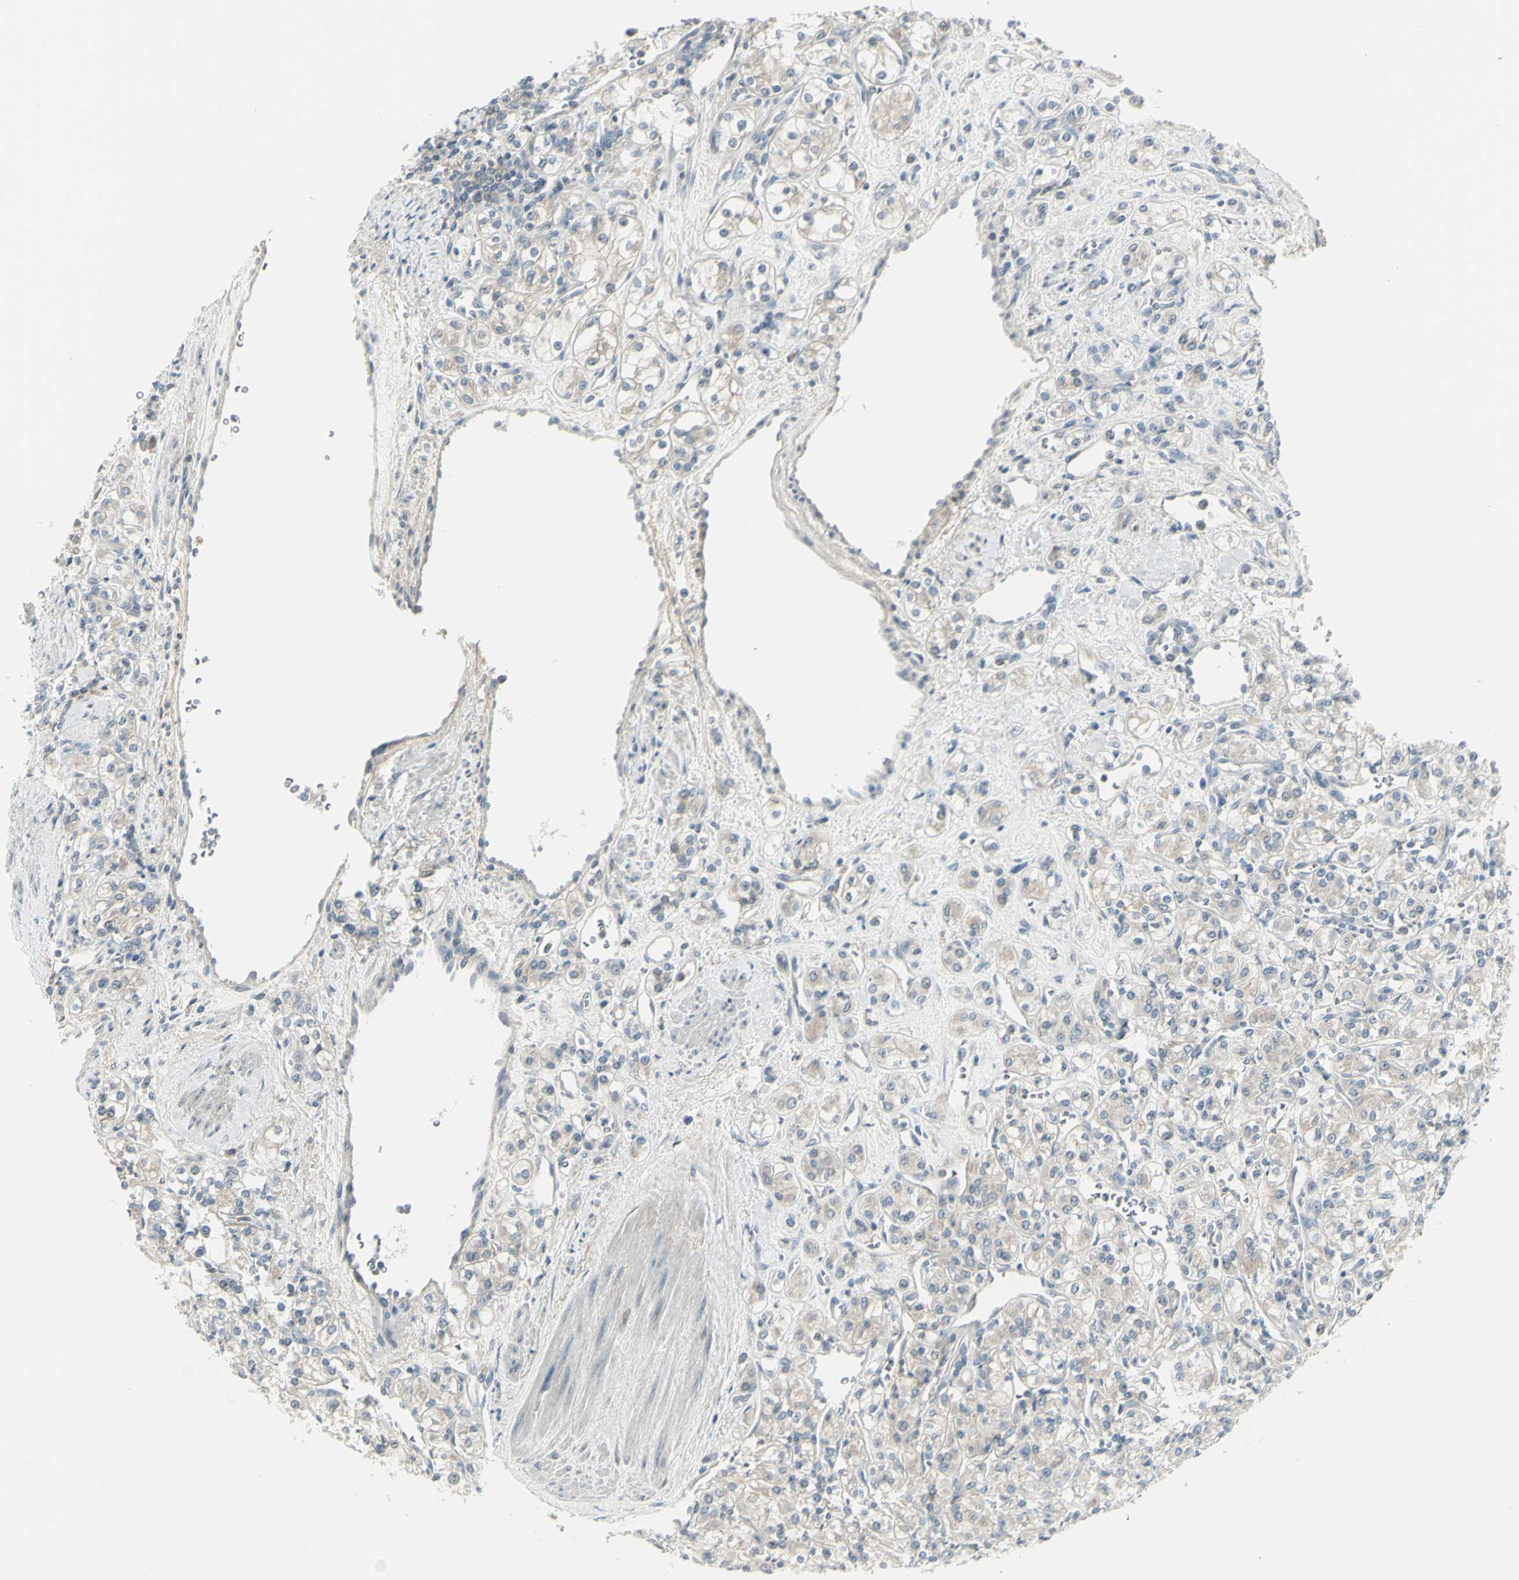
{"staining": {"intensity": "negative", "quantity": "none", "location": "none"}, "tissue": "renal cancer", "cell_type": "Tumor cells", "image_type": "cancer", "snomed": [{"axis": "morphology", "description": "Adenocarcinoma, NOS"}, {"axis": "topography", "description": "Kidney"}], "caption": "Tumor cells show no significant positivity in adenocarcinoma (renal). (Brightfield microscopy of DAB immunohistochemistry at high magnification).", "gene": "CCNB2", "patient": {"sex": "male", "age": 77}}